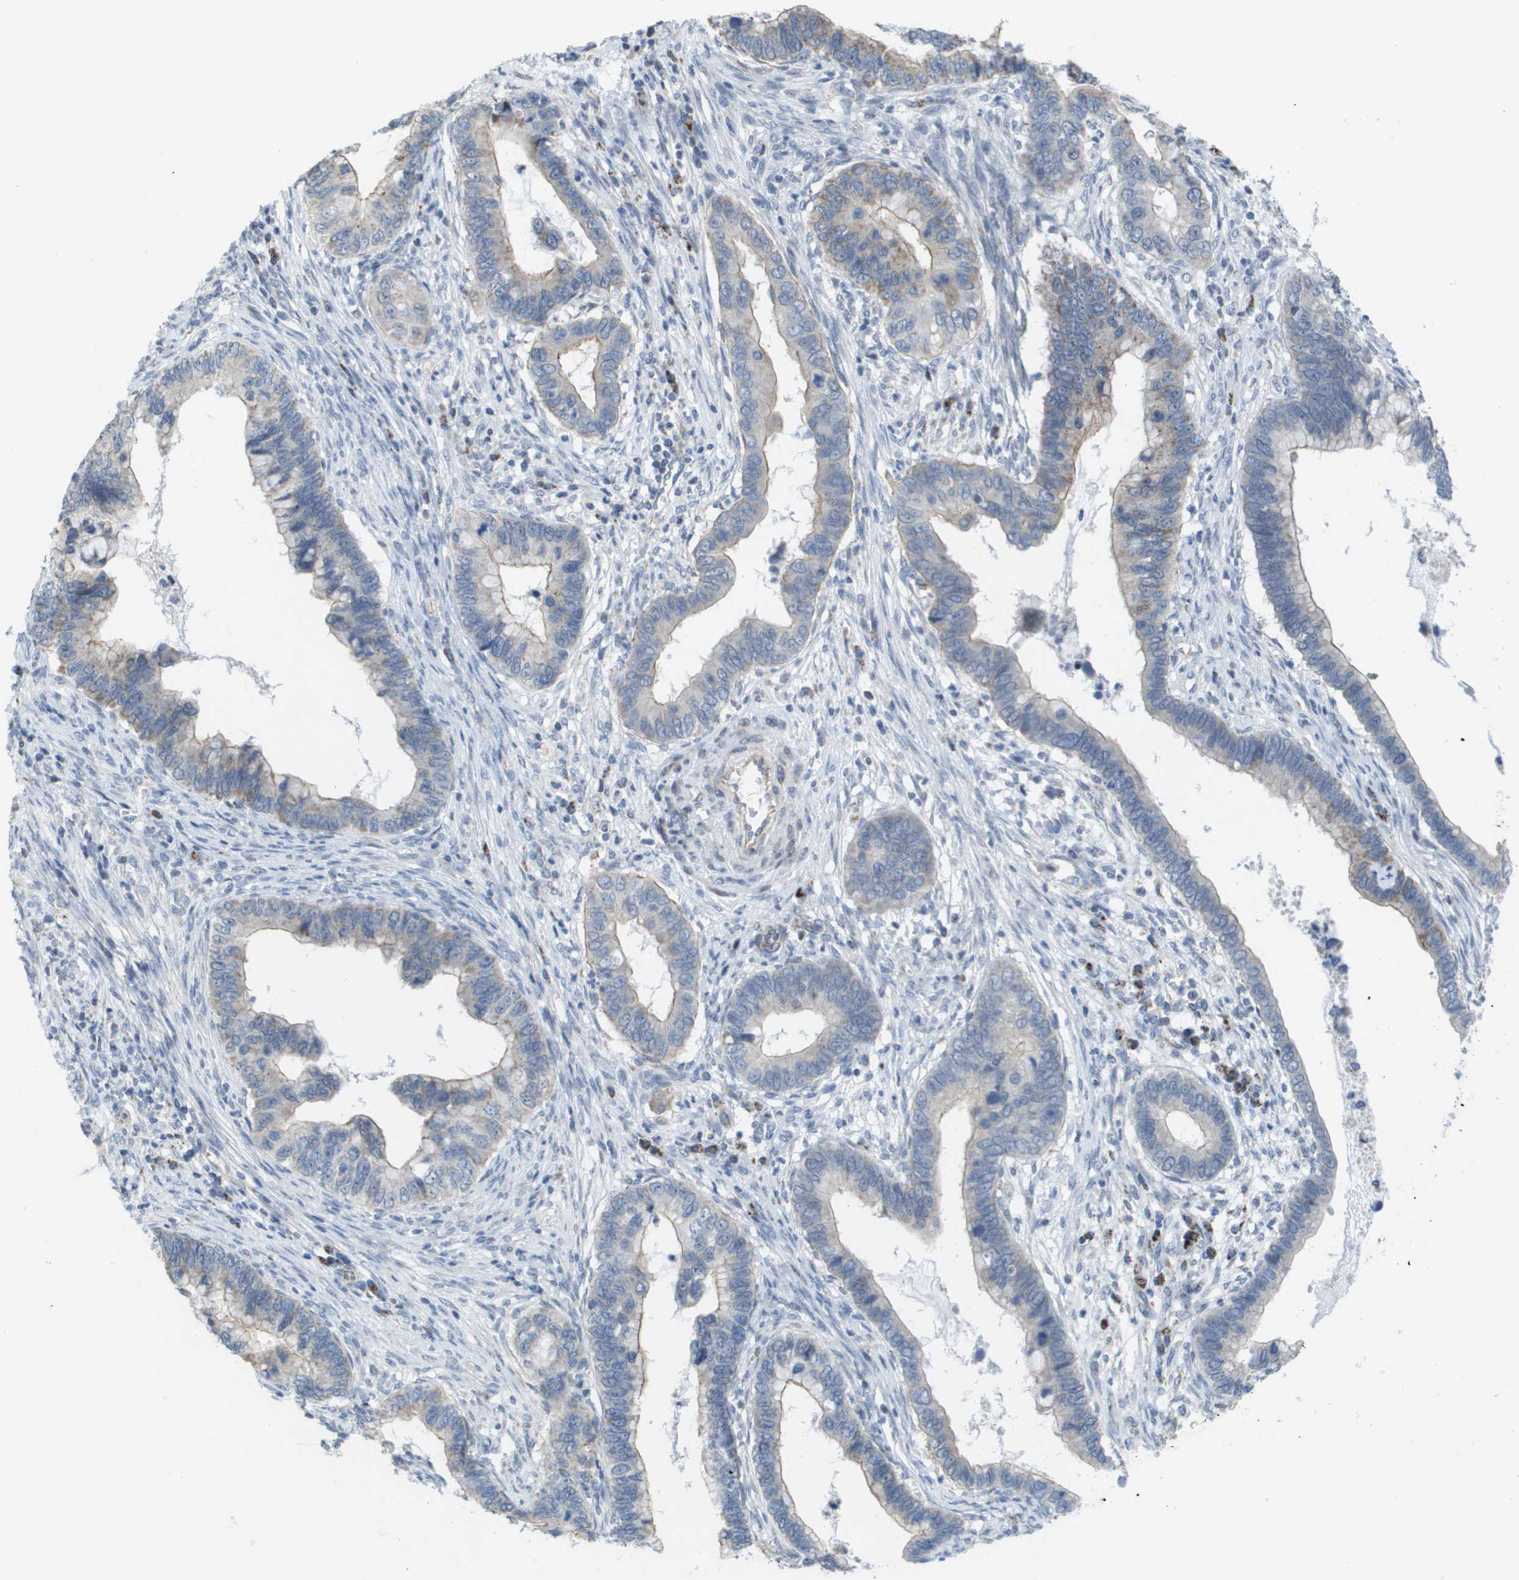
{"staining": {"intensity": "weak", "quantity": "25%-75%", "location": "cytoplasmic/membranous"}, "tissue": "cervical cancer", "cell_type": "Tumor cells", "image_type": "cancer", "snomed": [{"axis": "morphology", "description": "Adenocarcinoma, NOS"}, {"axis": "topography", "description": "Cervix"}], "caption": "The immunohistochemical stain shows weak cytoplasmic/membranous expression in tumor cells of adenocarcinoma (cervical) tissue.", "gene": "TMEM223", "patient": {"sex": "female", "age": 44}}